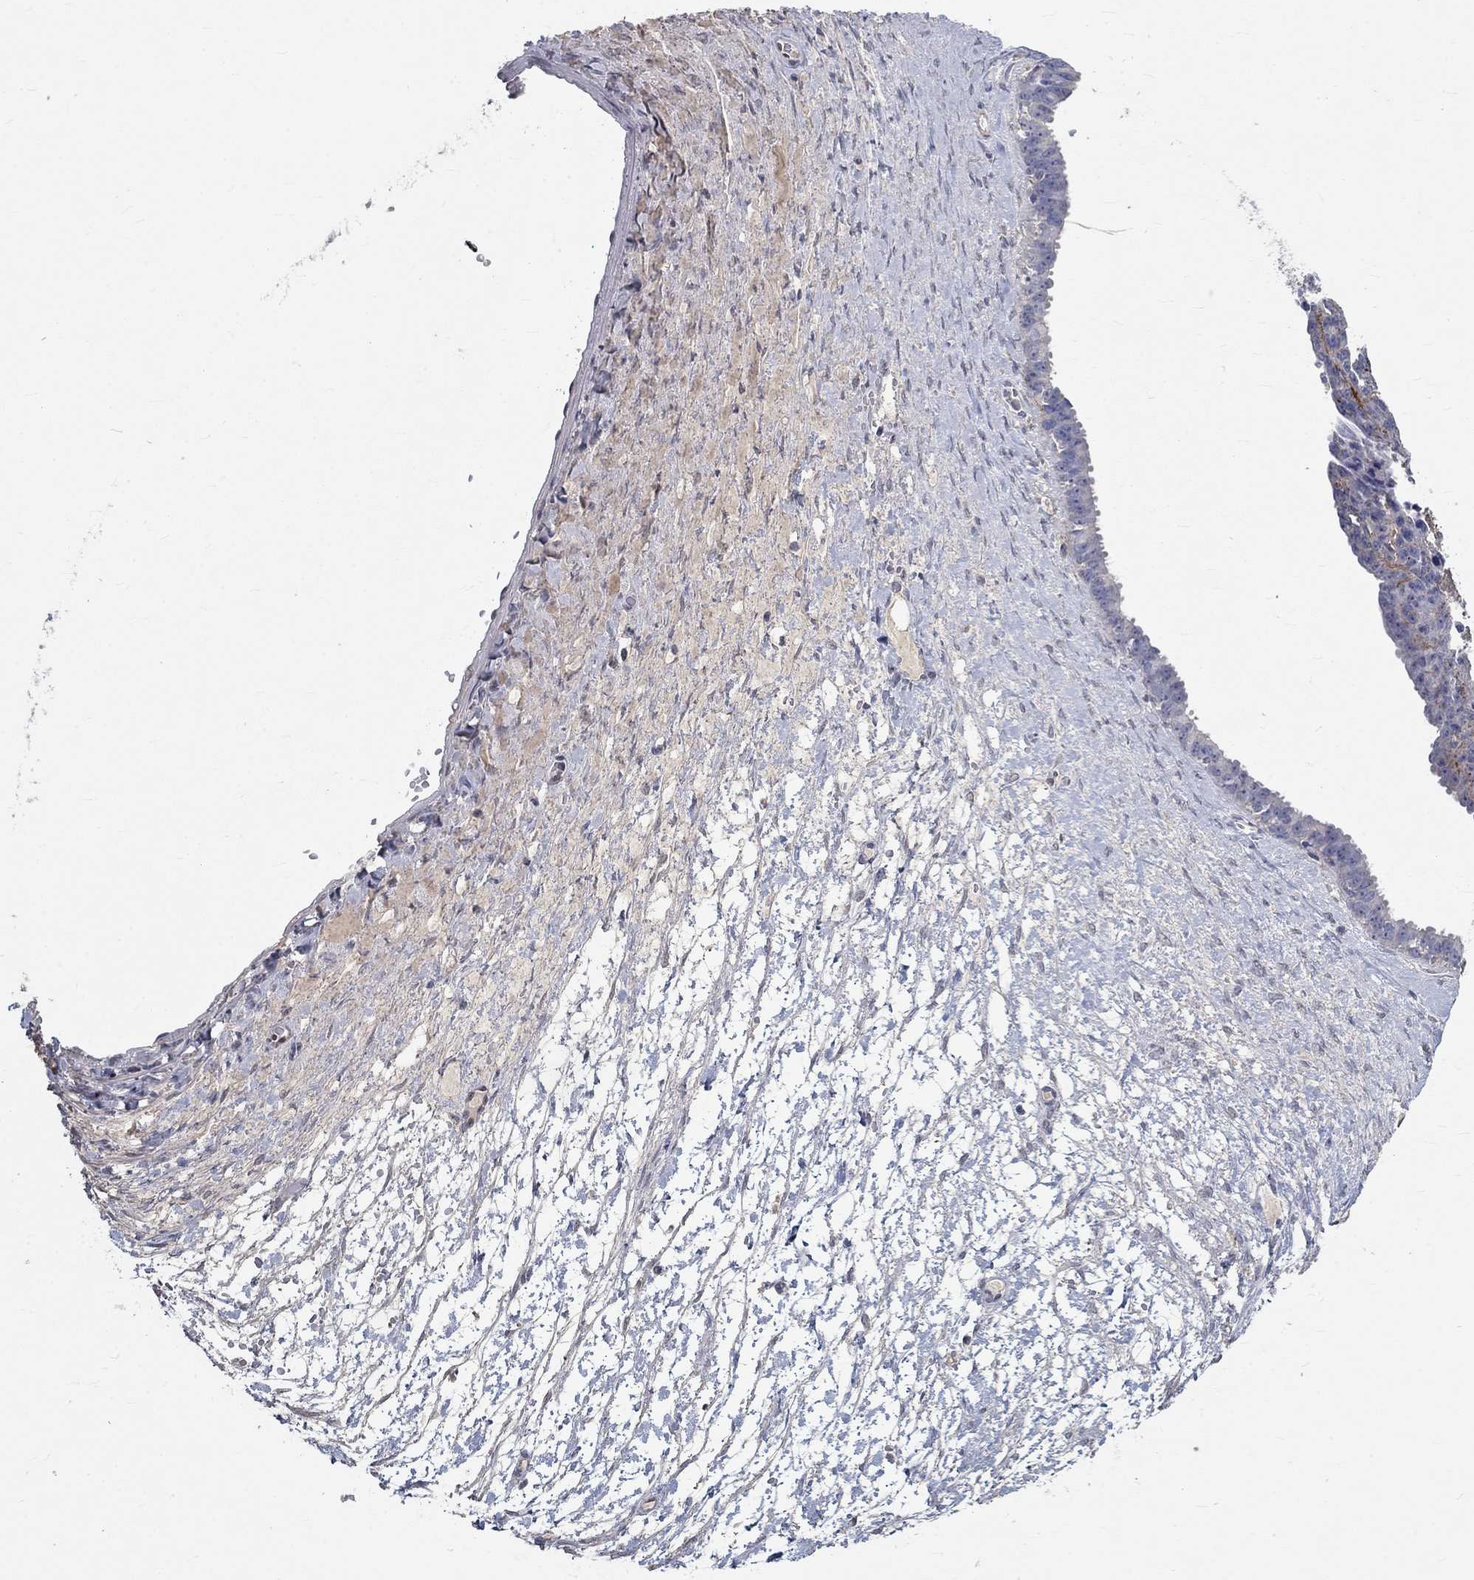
{"staining": {"intensity": "negative", "quantity": "none", "location": "none"}, "tissue": "ovarian cancer", "cell_type": "Tumor cells", "image_type": "cancer", "snomed": [{"axis": "morphology", "description": "Cystadenocarcinoma, serous, NOS"}, {"axis": "topography", "description": "Ovary"}], "caption": "Tumor cells are negative for protein expression in human ovarian cancer (serous cystadenocarcinoma).", "gene": "FGF2", "patient": {"sex": "female", "age": 71}}